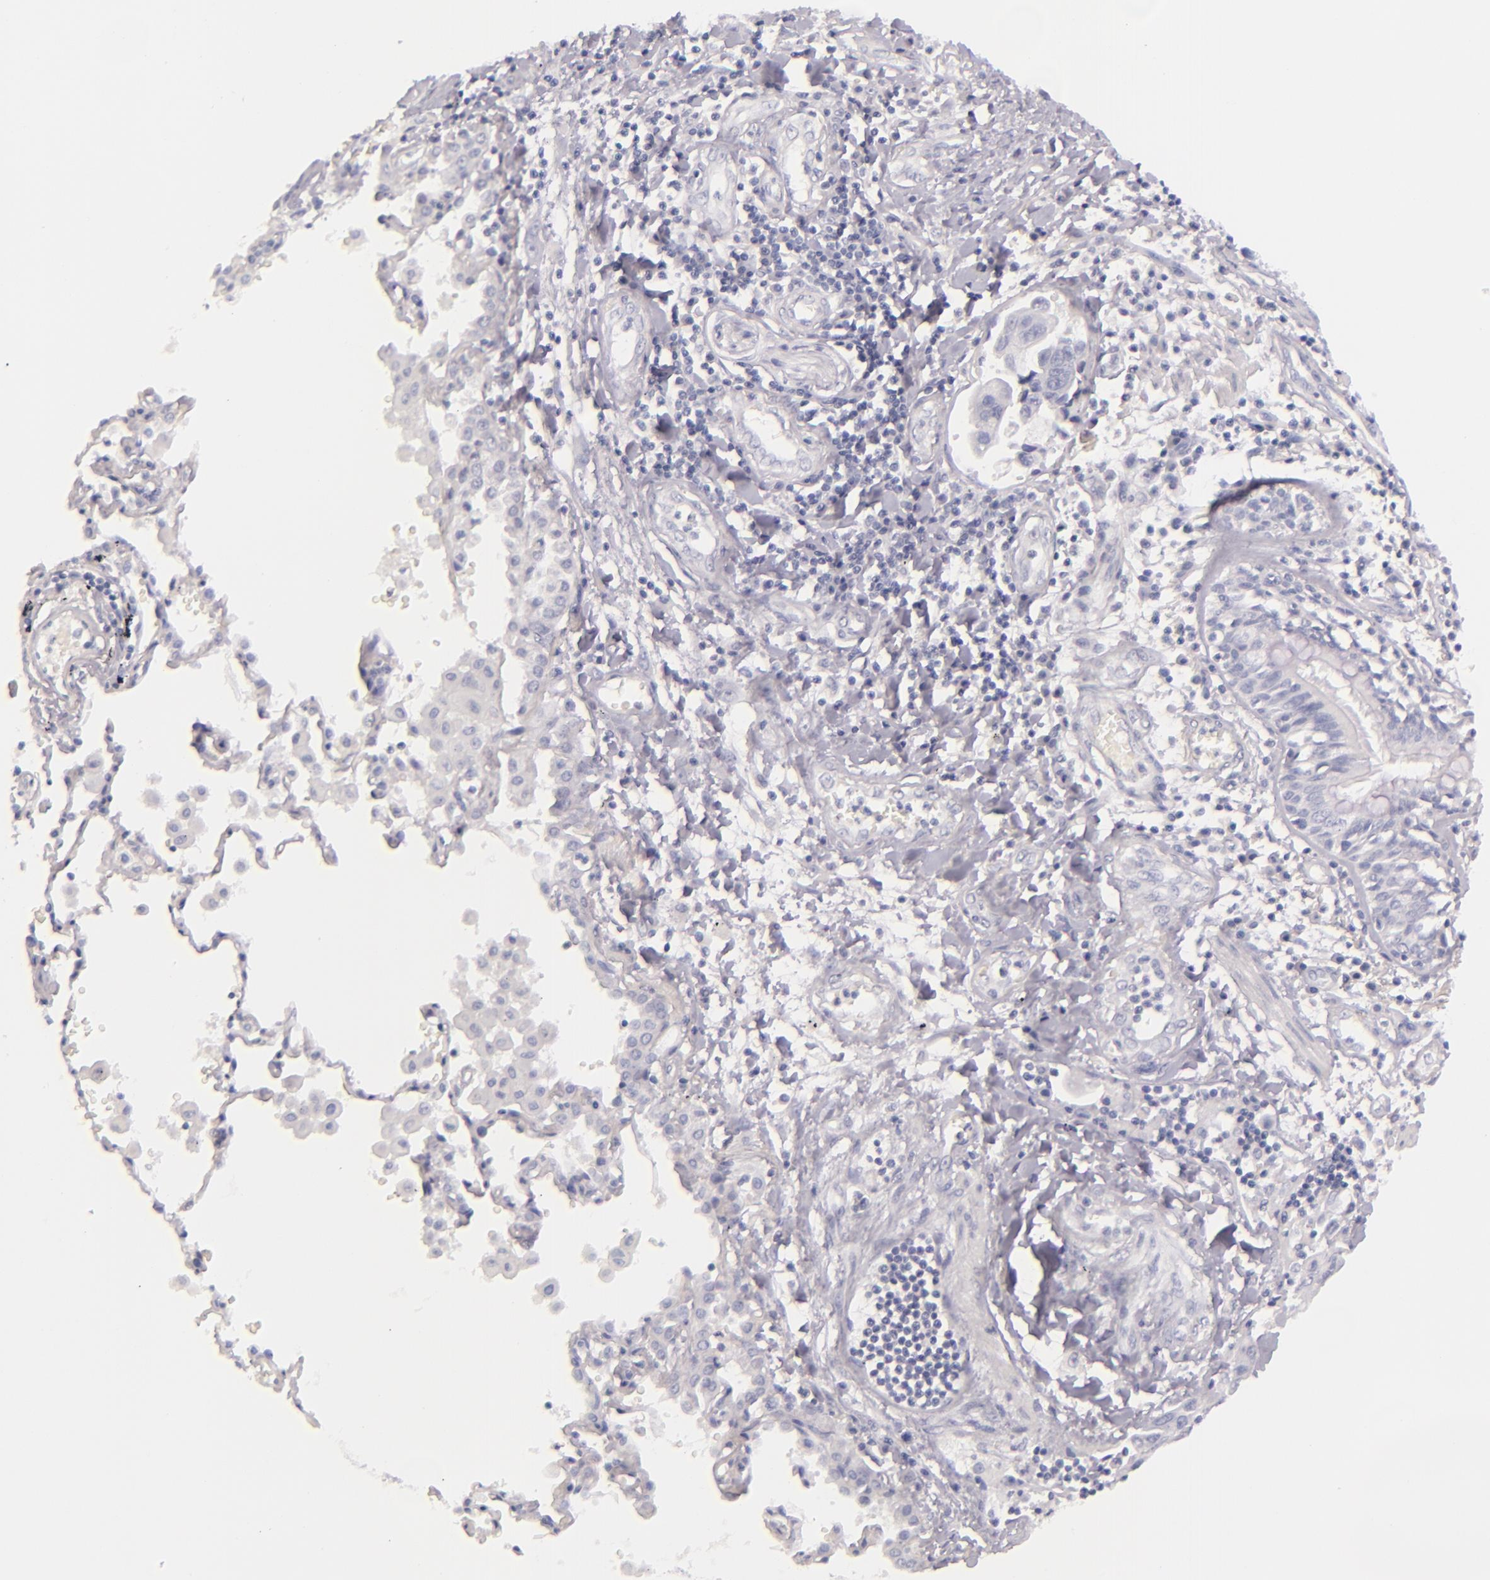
{"staining": {"intensity": "negative", "quantity": "none", "location": "none"}, "tissue": "lung cancer", "cell_type": "Tumor cells", "image_type": "cancer", "snomed": [{"axis": "morphology", "description": "Adenocarcinoma, NOS"}, {"axis": "topography", "description": "Lung"}], "caption": "Photomicrograph shows no significant protein staining in tumor cells of lung cancer.", "gene": "INA", "patient": {"sex": "male", "age": 64}}